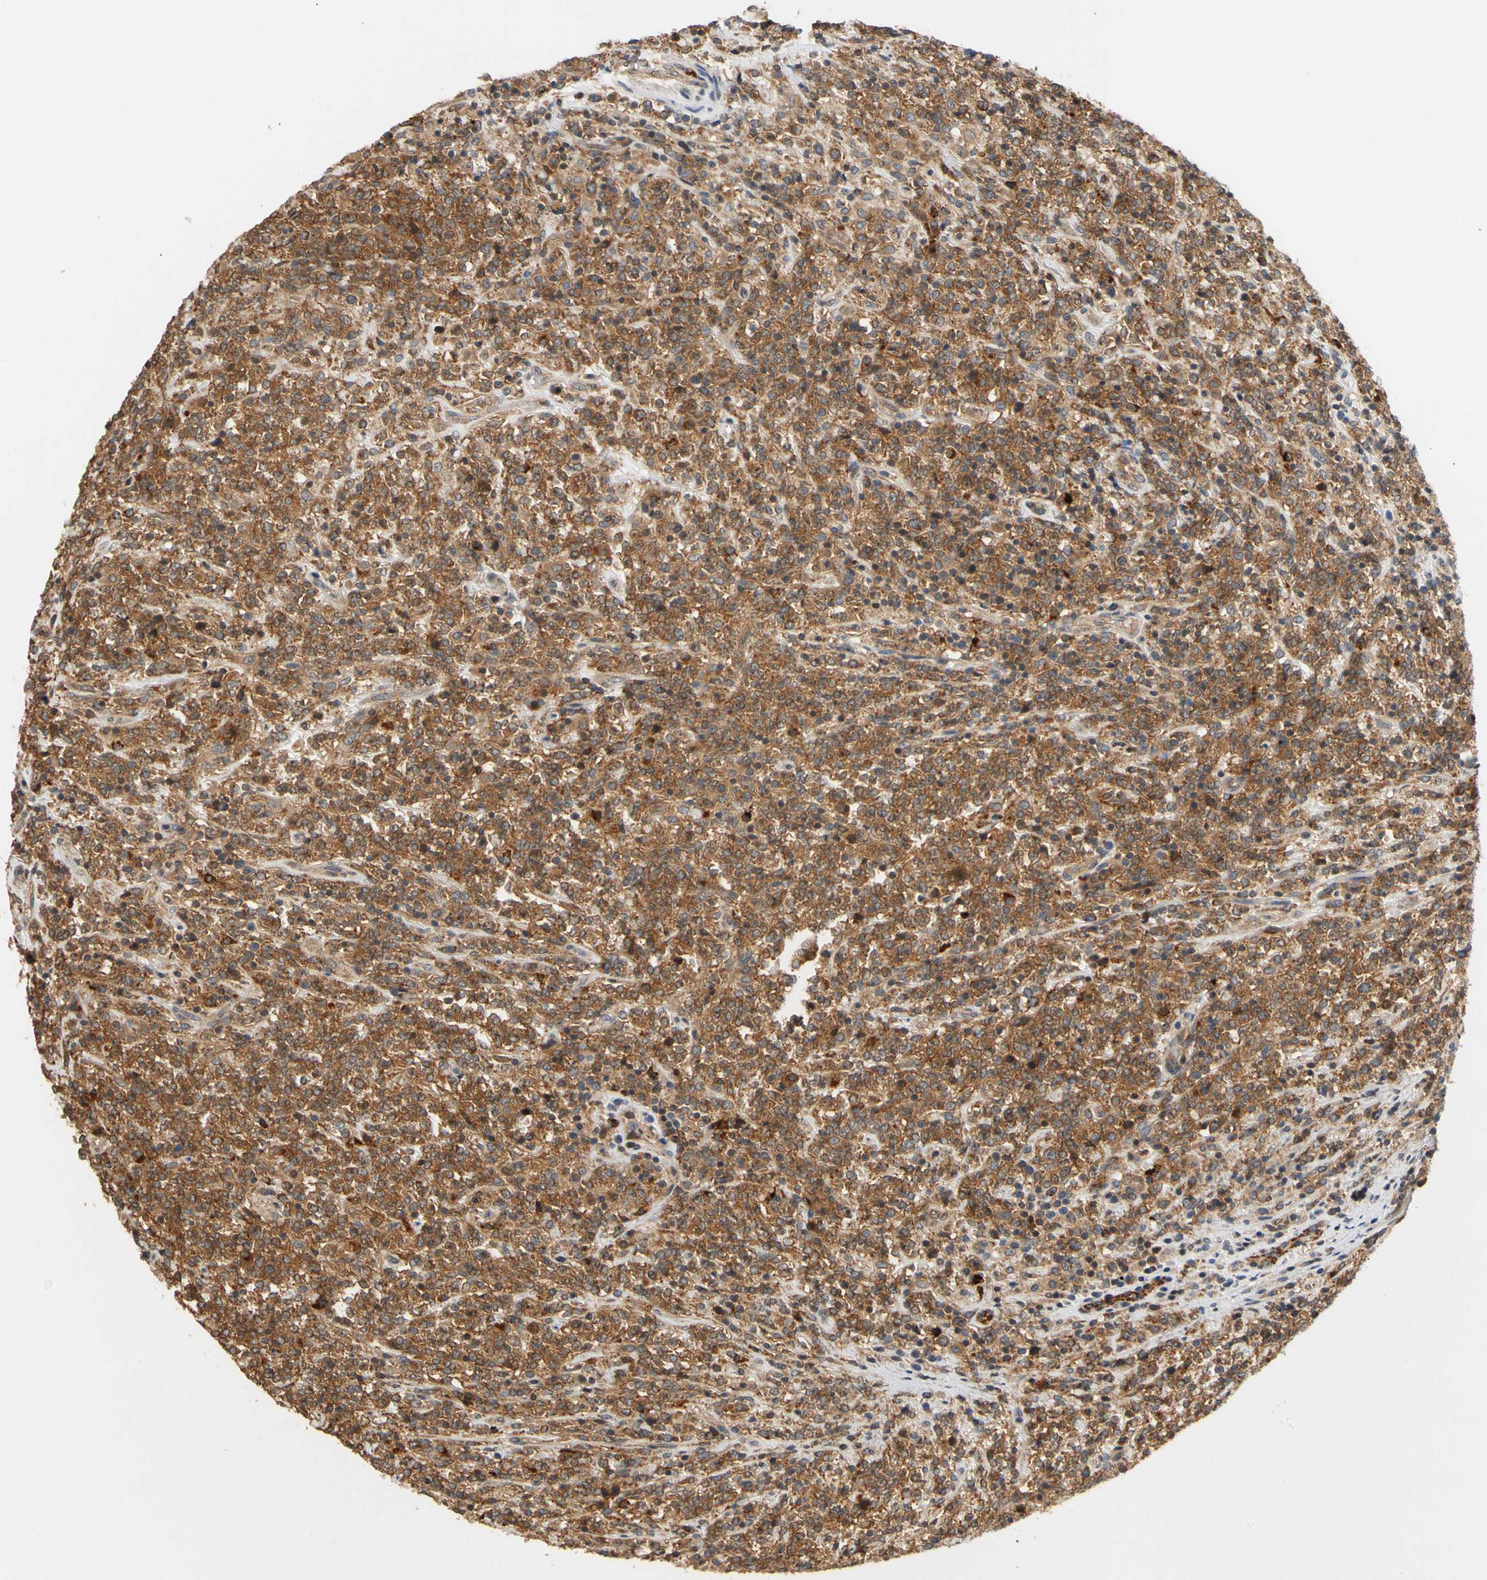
{"staining": {"intensity": "moderate", "quantity": ">75%", "location": "cytoplasmic/membranous"}, "tissue": "lymphoma", "cell_type": "Tumor cells", "image_type": "cancer", "snomed": [{"axis": "morphology", "description": "Malignant lymphoma, non-Hodgkin's type, High grade"}, {"axis": "topography", "description": "Soft tissue"}], "caption": "This histopathology image demonstrates immunohistochemistry (IHC) staining of human high-grade malignant lymphoma, non-Hodgkin's type, with medium moderate cytoplasmic/membranous expression in about >75% of tumor cells.", "gene": "ANKHD1", "patient": {"sex": "male", "age": 18}}